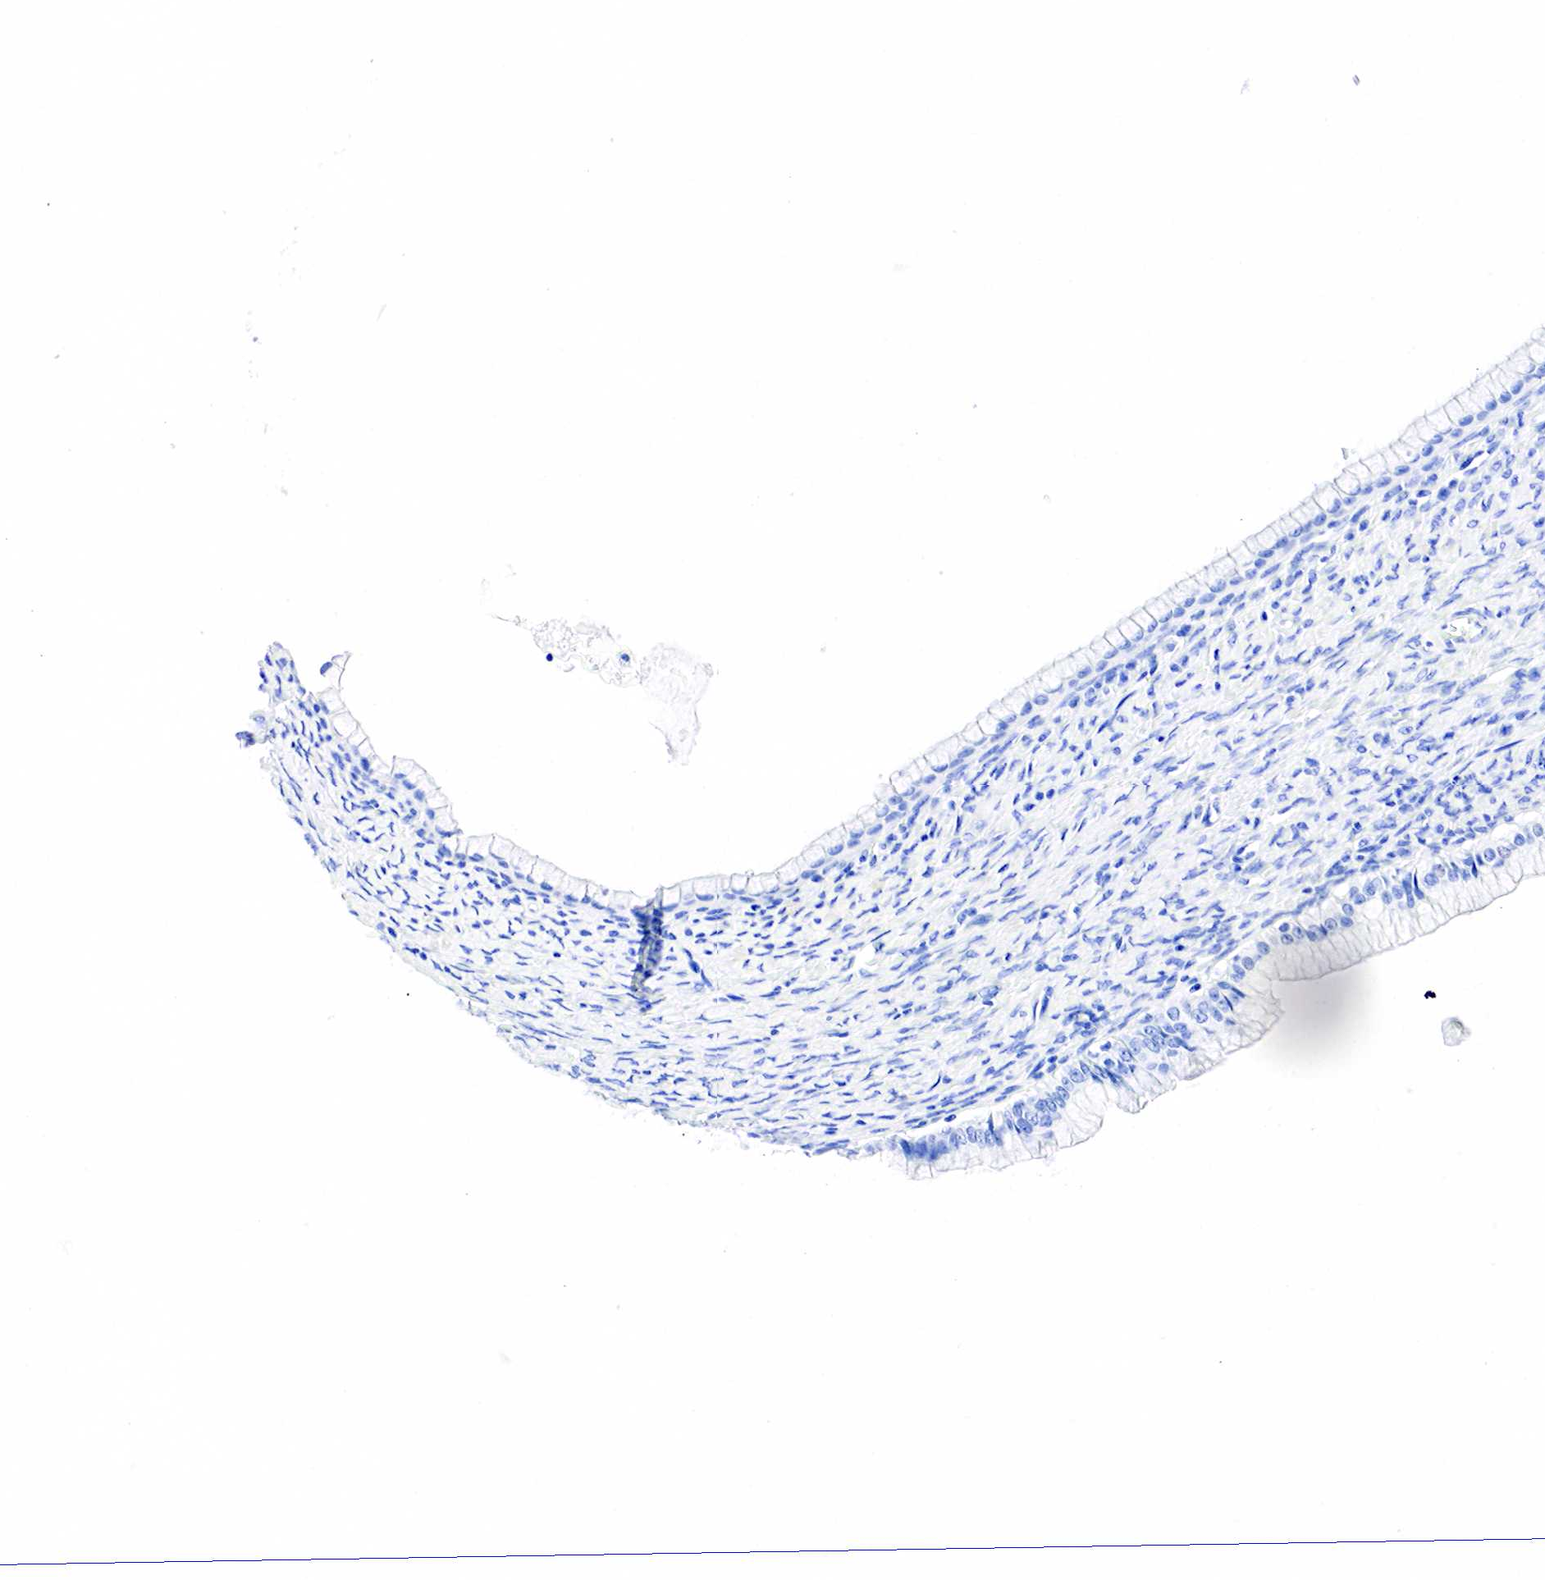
{"staining": {"intensity": "negative", "quantity": "none", "location": "none"}, "tissue": "ovarian cancer", "cell_type": "Tumor cells", "image_type": "cancer", "snomed": [{"axis": "morphology", "description": "Cystadenocarcinoma, mucinous, NOS"}, {"axis": "topography", "description": "Ovary"}], "caption": "Tumor cells show no significant protein expression in mucinous cystadenocarcinoma (ovarian). (Stains: DAB (3,3'-diaminobenzidine) immunohistochemistry (IHC) with hematoxylin counter stain, Microscopy: brightfield microscopy at high magnification).", "gene": "PTH", "patient": {"sex": "female", "age": 25}}